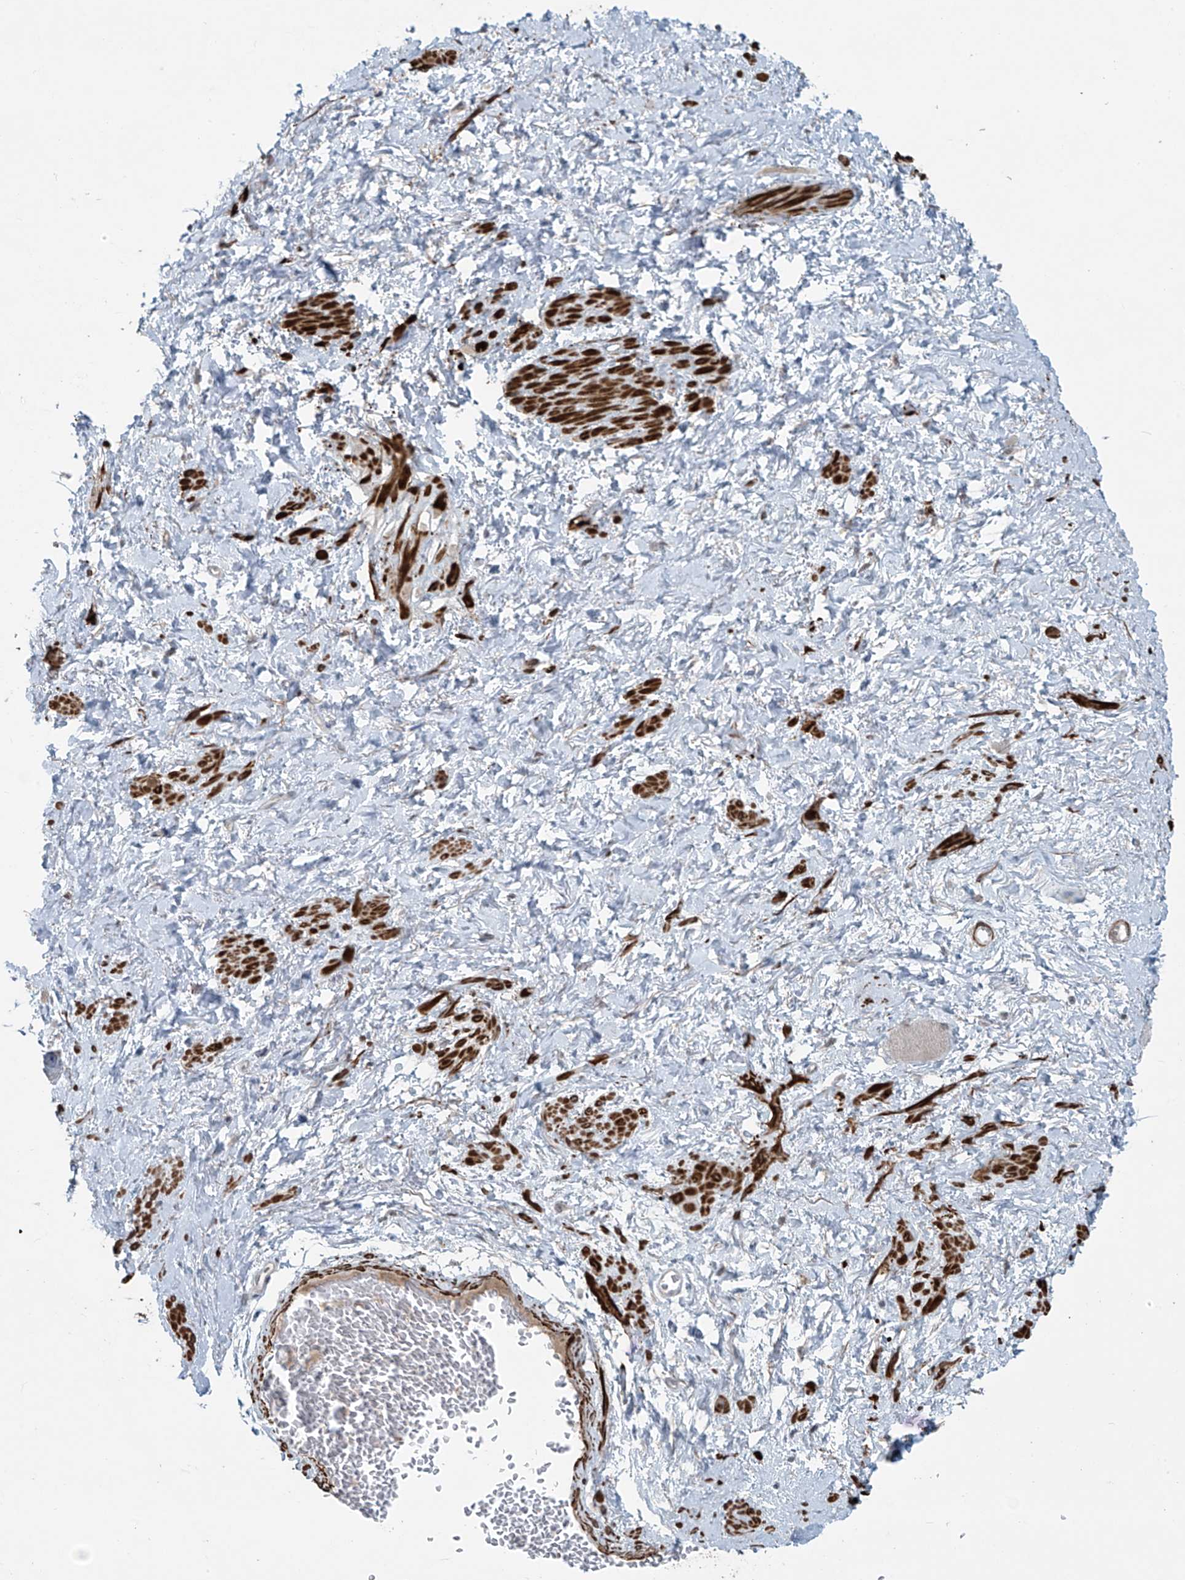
{"staining": {"intensity": "negative", "quantity": "none", "location": "none"}, "tissue": "adipose tissue", "cell_type": "Adipocytes", "image_type": "normal", "snomed": [{"axis": "morphology", "description": "Normal tissue, NOS"}, {"axis": "morphology", "description": "Adenocarcinoma, Low grade"}, {"axis": "topography", "description": "Prostate"}, {"axis": "topography", "description": "Peripheral nerve tissue"}], "caption": "High power microscopy histopathology image of an immunohistochemistry (IHC) image of benign adipose tissue, revealing no significant expression in adipocytes. Nuclei are stained in blue.", "gene": "RASGEF1A", "patient": {"sex": "male", "age": 63}}